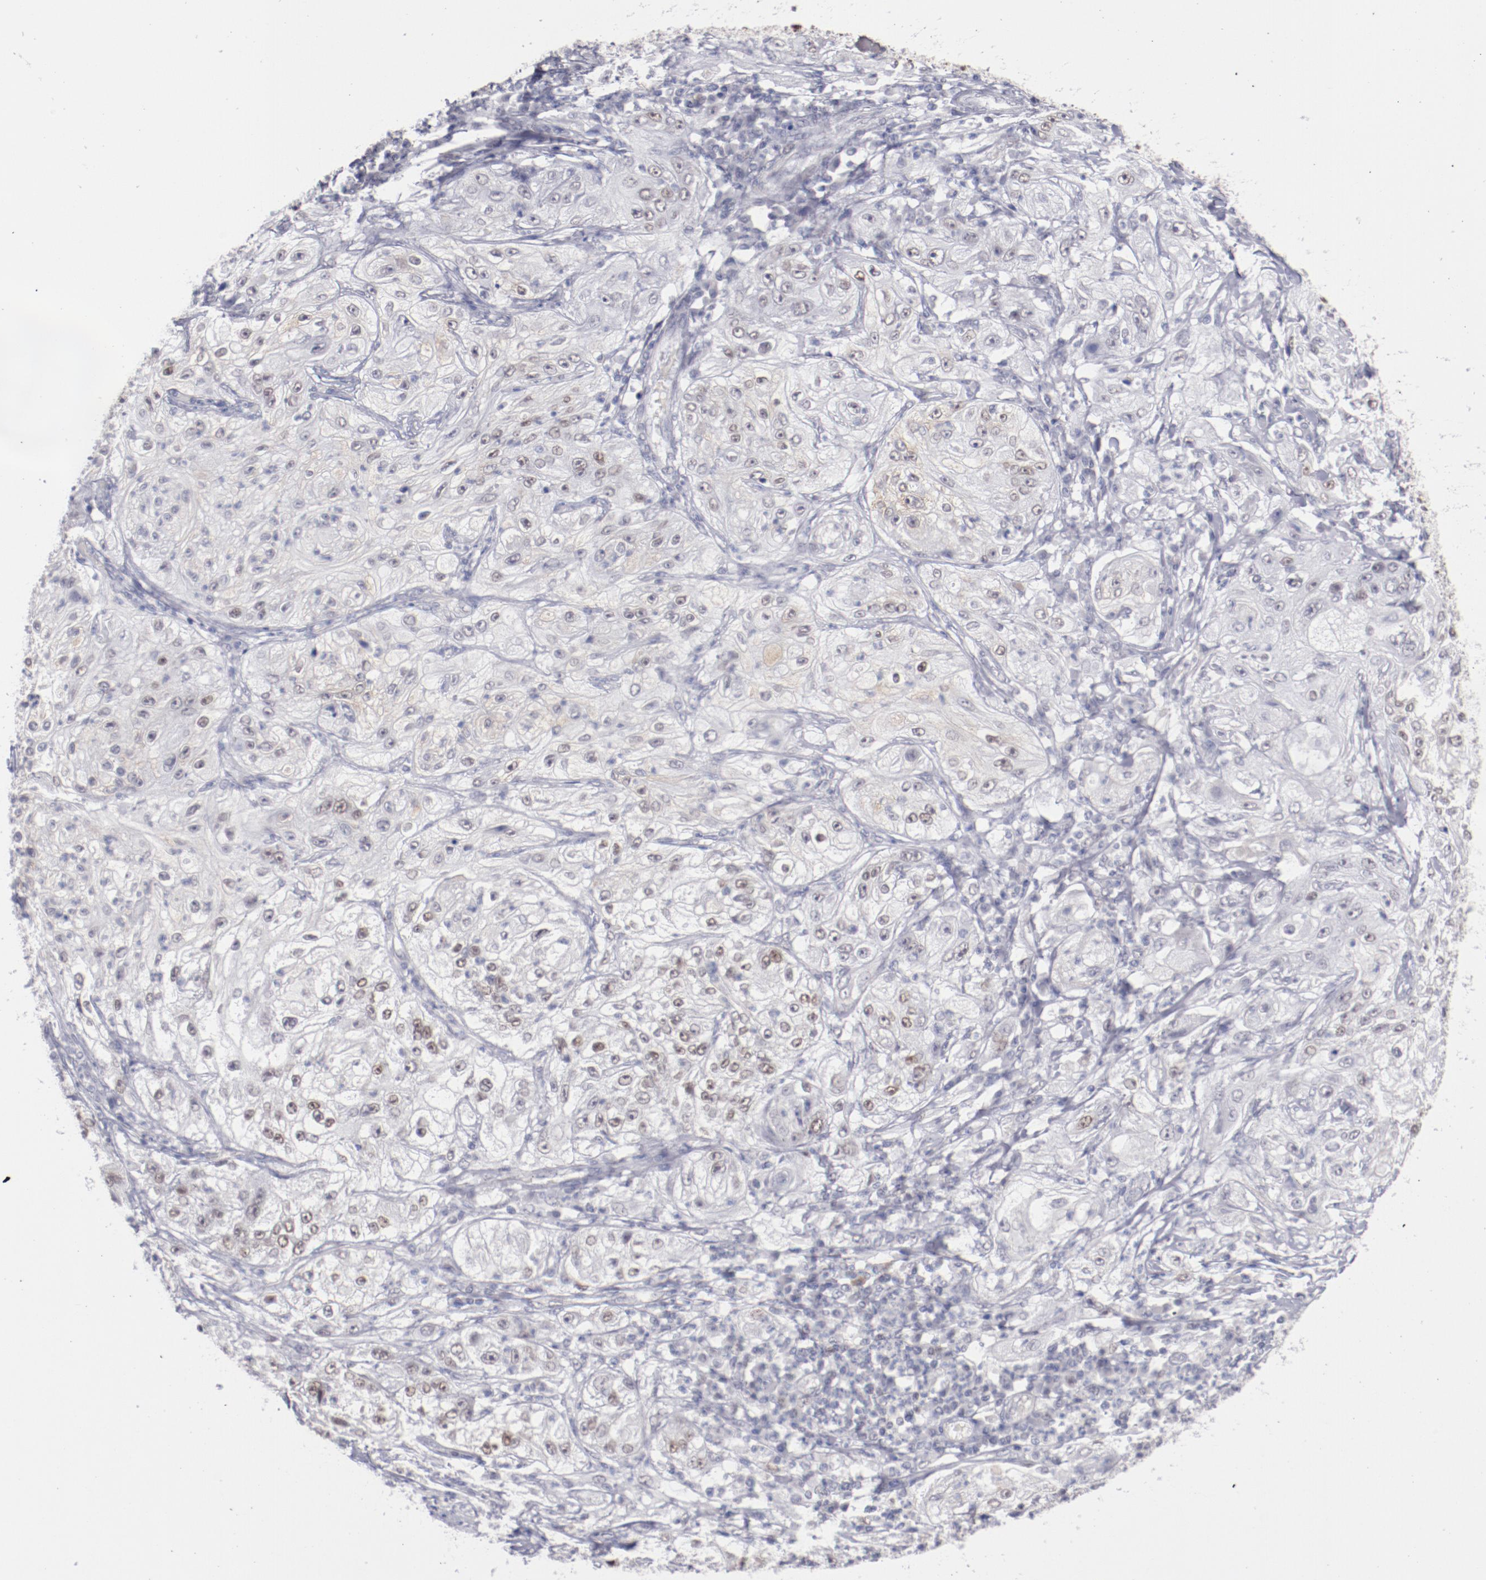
{"staining": {"intensity": "weak", "quantity": "<25%", "location": "nuclear"}, "tissue": "lung cancer", "cell_type": "Tumor cells", "image_type": "cancer", "snomed": [{"axis": "morphology", "description": "Inflammation, NOS"}, {"axis": "morphology", "description": "Squamous cell carcinoma, NOS"}, {"axis": "topography", "description": "Lymph node"}, {"axis": "topography", "description": "Soft tissue"}, {"axis": "topography", "description": "Lung"}], "caption": "This is an IHC micrograph of human squamous cell carcinoma (lung). There is no positivity in tumor cells.", "gene": "TFAP4", "patient": {"sex": "male", "age": 66}}